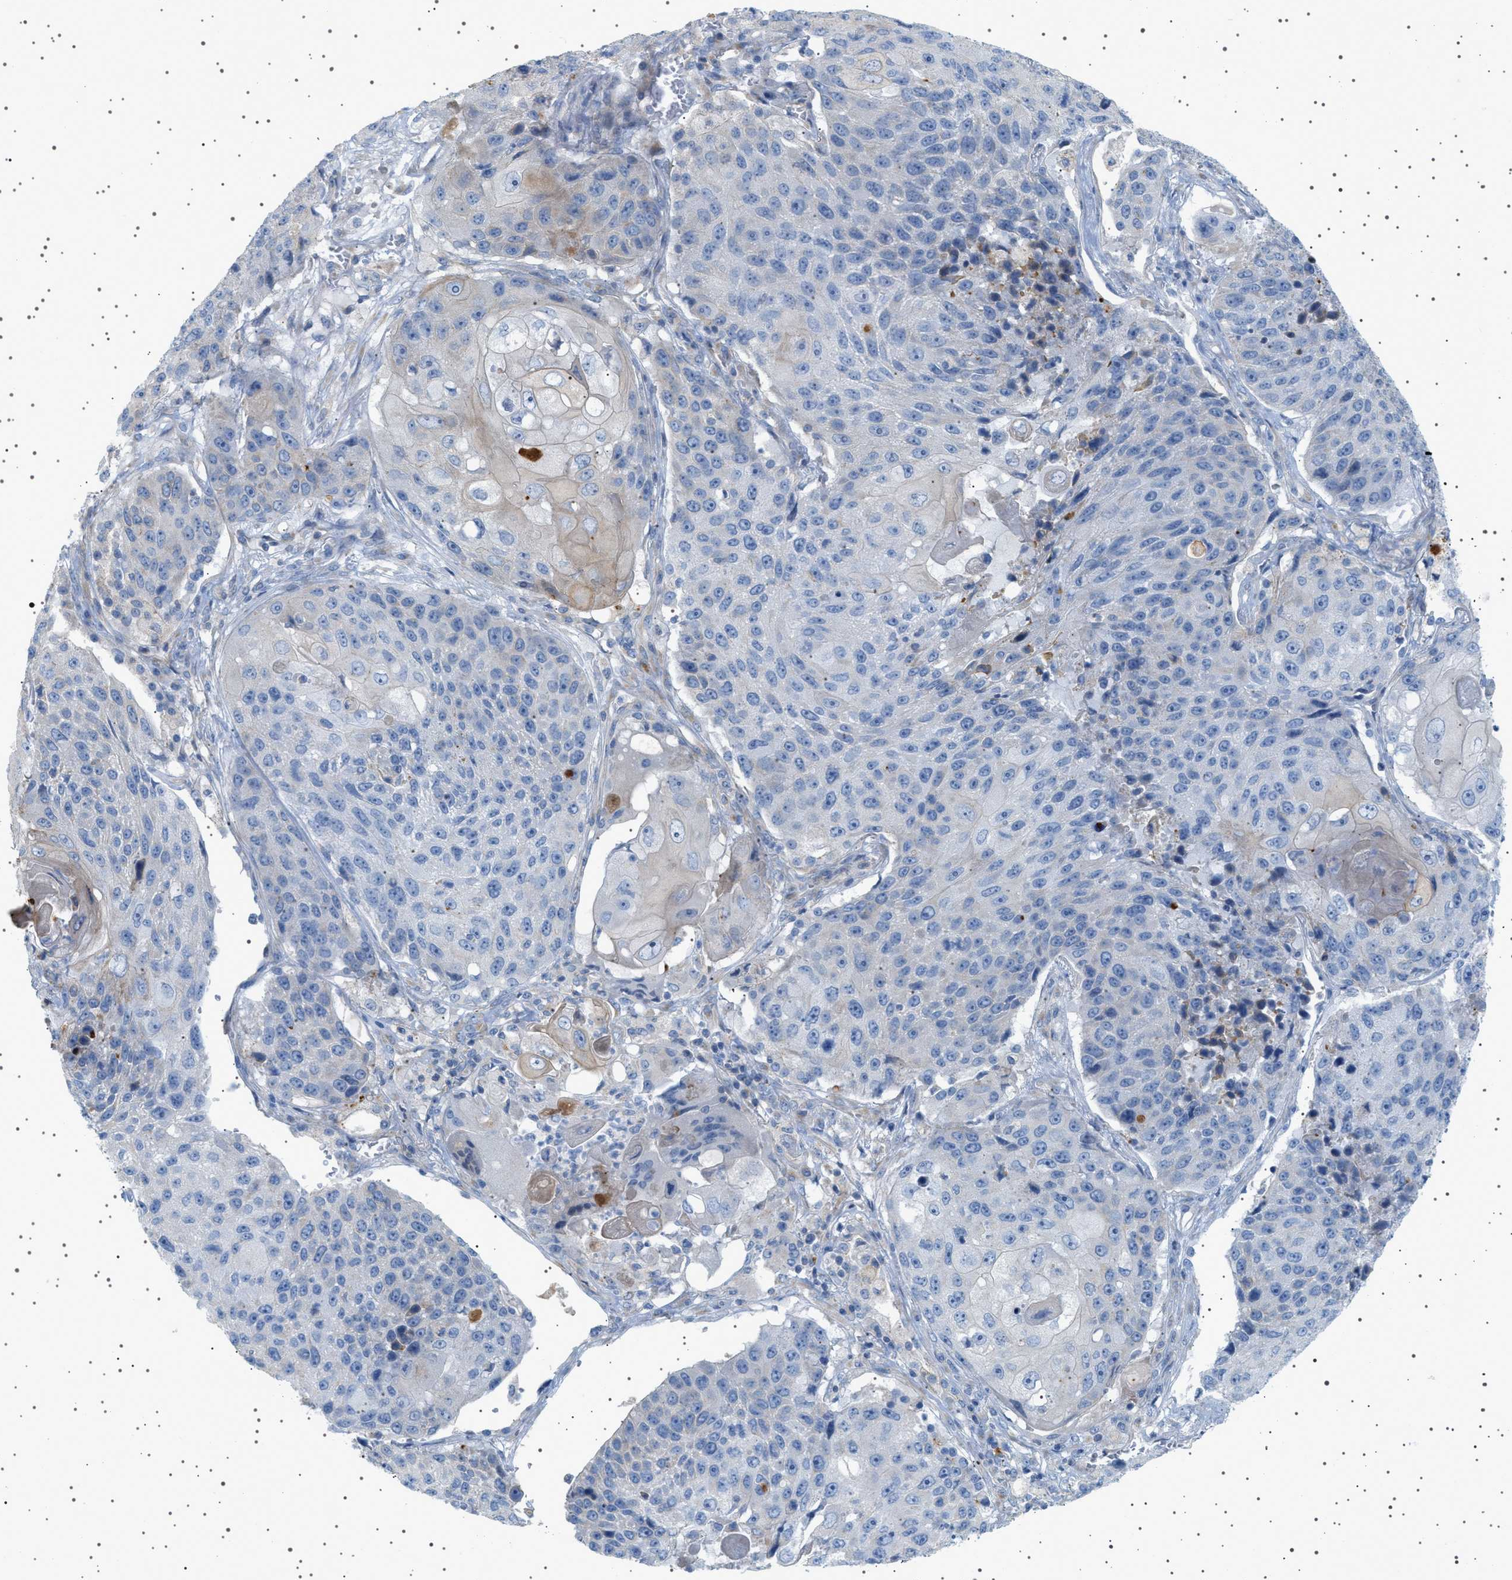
{"staining": {"intensity": "negative", "quantity": "none", "location": "none"}, "tissue": "lung cancer", "cell_type": "Tumor cells", "image_type": "cancer", "snomed": [{"axis": "morphology", "description": "Squamous cell carcinoma, NOS"}, {"axis": "topography", "description": "Lung"}], "caption": "Tumor cells show no significant protein expression in lung cancer (squamous cell carcinoma).", "gene": "ADCY10", "patient": {"sex": "male", "age": 61}}